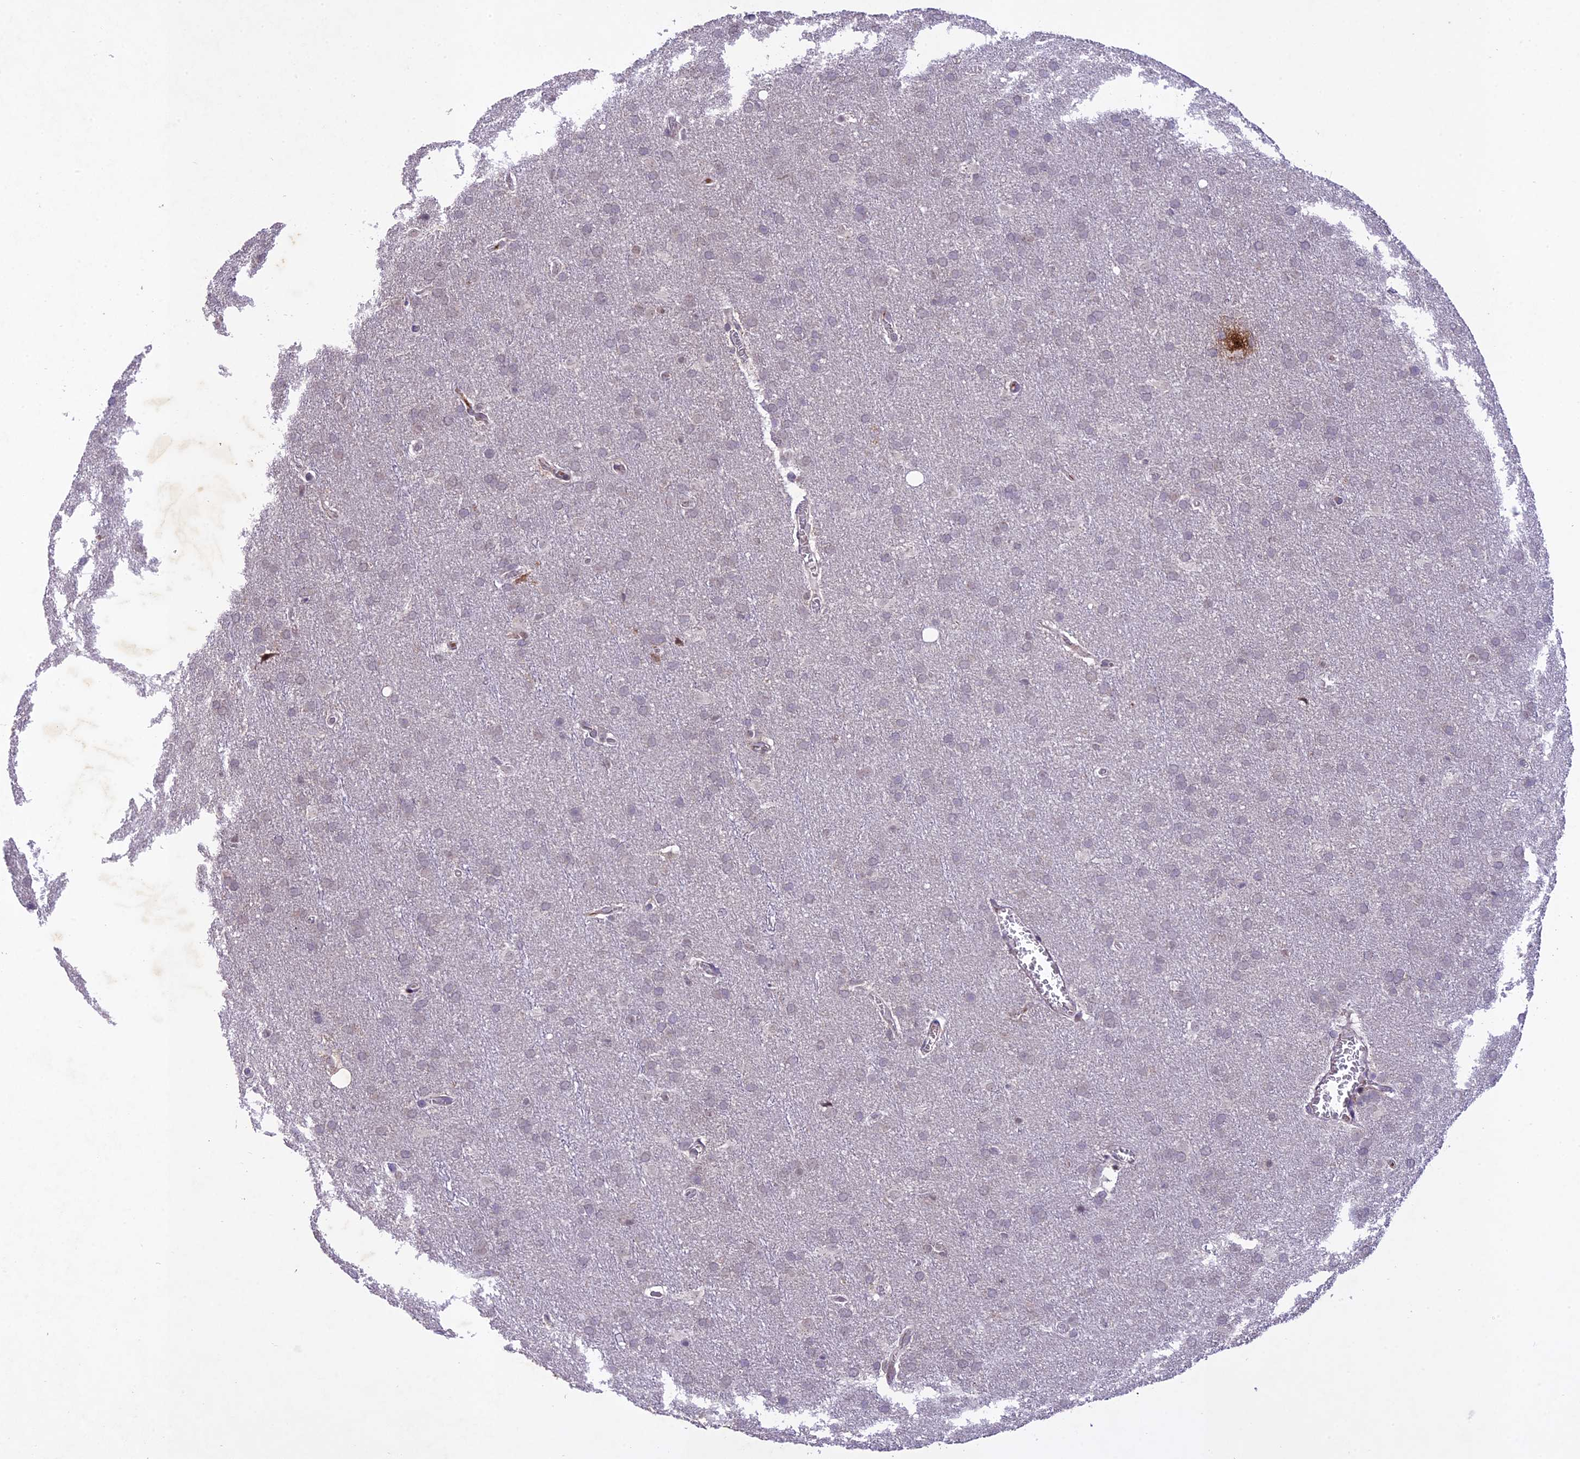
{"staining": {"intensity": "negative", "quantity": "none", "location": "none"}, "tissue": "glioma", "cell_type": "Tumor cells", "image_type": "cancer", "snomed": [{"axis": "morphology", "description": "Glioma, malignant, Low grade"}, {"axis": "topography", "description": "Brain"}], "caption": "IHC histopathology image of neoplastic tissue: human low-grade glioma (malignant) stained with DAB exhibits no significant protein positivity in tumor cells.", "gene": "ANKRD52", "patient": {"sex": "female", "age": 32}}